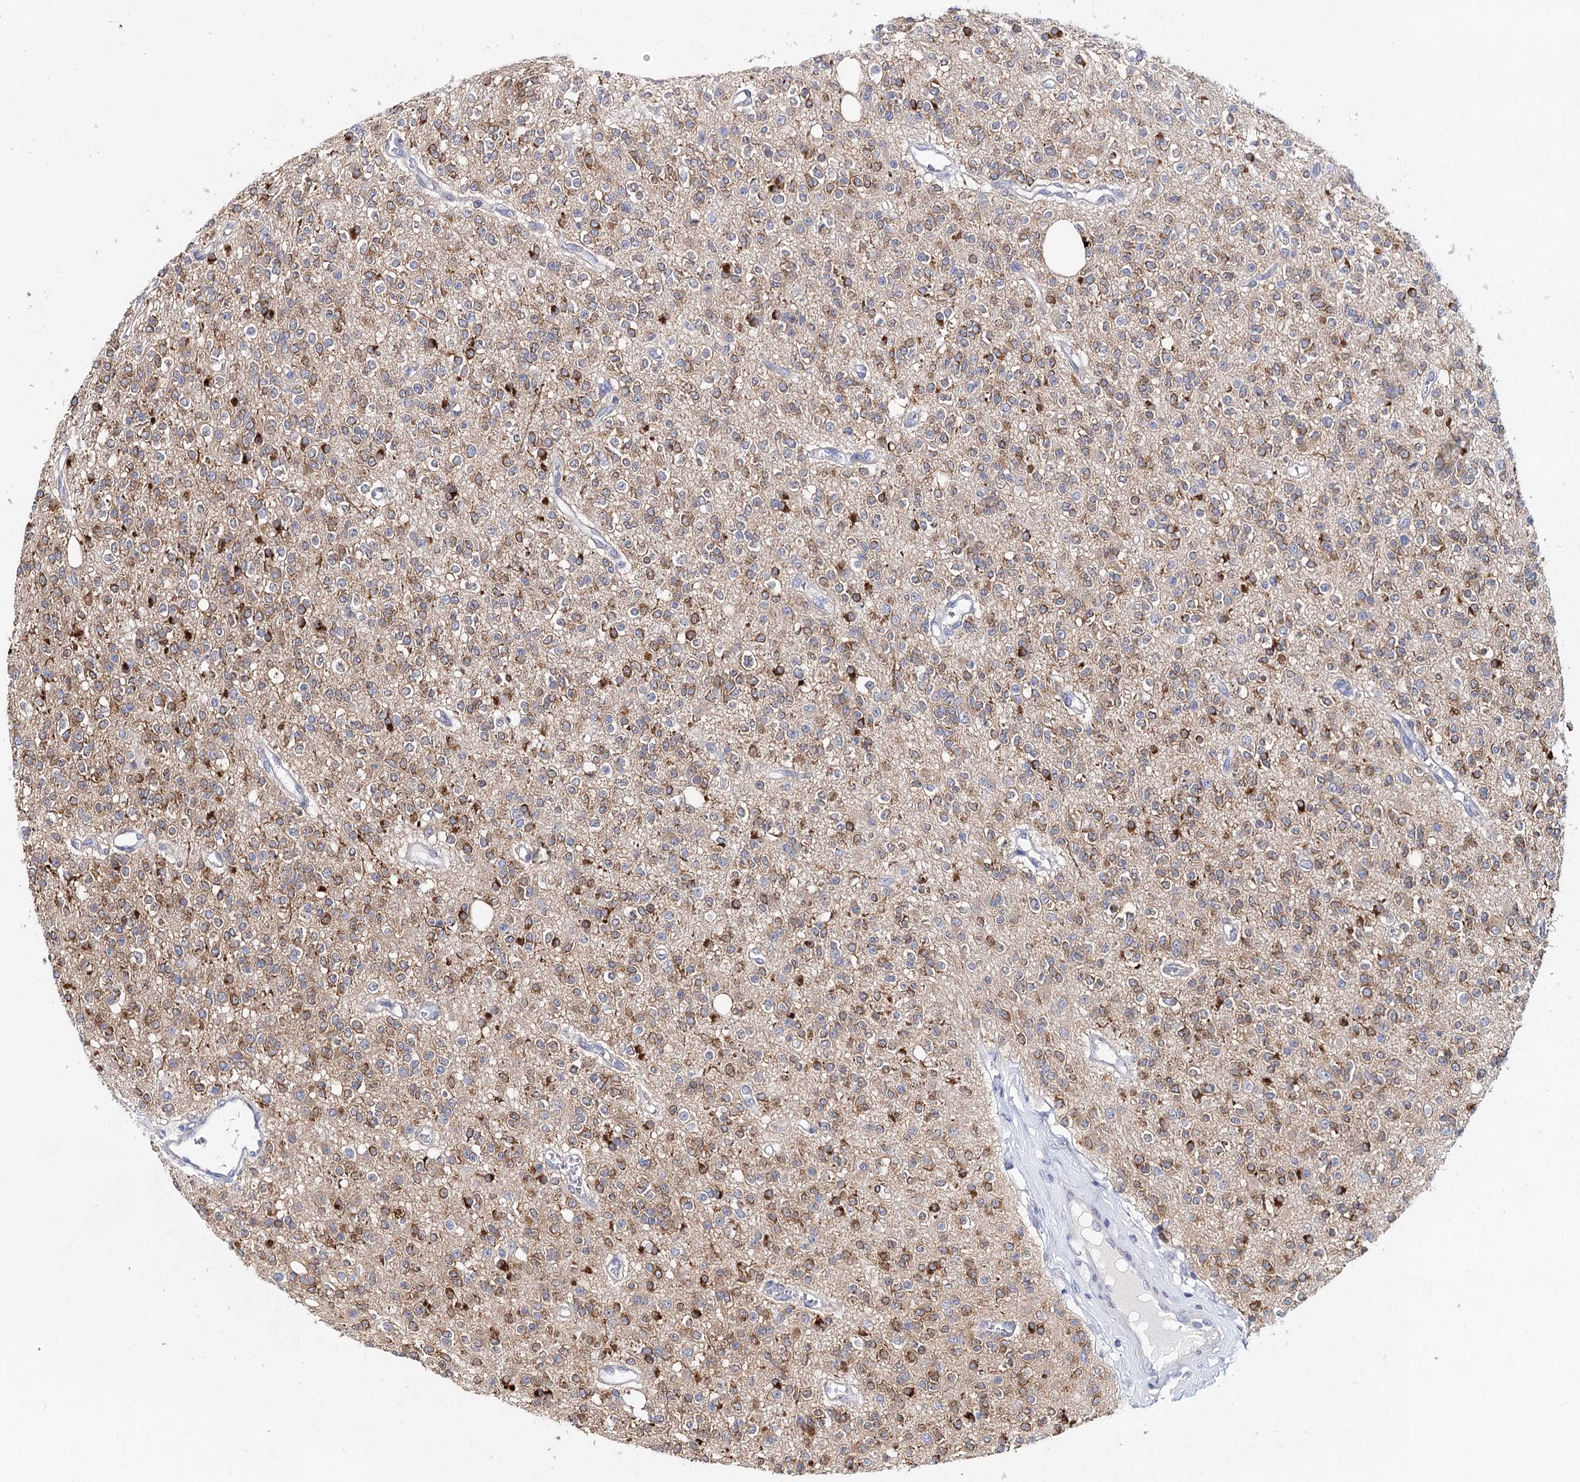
{"staining": {"intensity": "moderate", "quantity": "25%-75%", "location": "cytoplasmic/membranous"}, "tissue": "glioma", "cell_type": "Tumor cells", "image_type": "cancer", "snomed": [{"axis": "morphology", "description": "Glioma, malignant, High grade"}, {"axis": "topography", "description": "Brain"}], "caption": "Glioma stained with DAB (3,3'-diaminobenzidine) immunohistochemistry demonstrates medium levels of moderate cytoplasmic/membranous positivity in about 25%-75% of tumor cells. The protein of interest is stained brown, and the nuclei are stained in blue (DAB IHC with brightfield microscopy, high magnification).", "gene": "TEX12", "patient": {"sex": "male", "age": 34}}